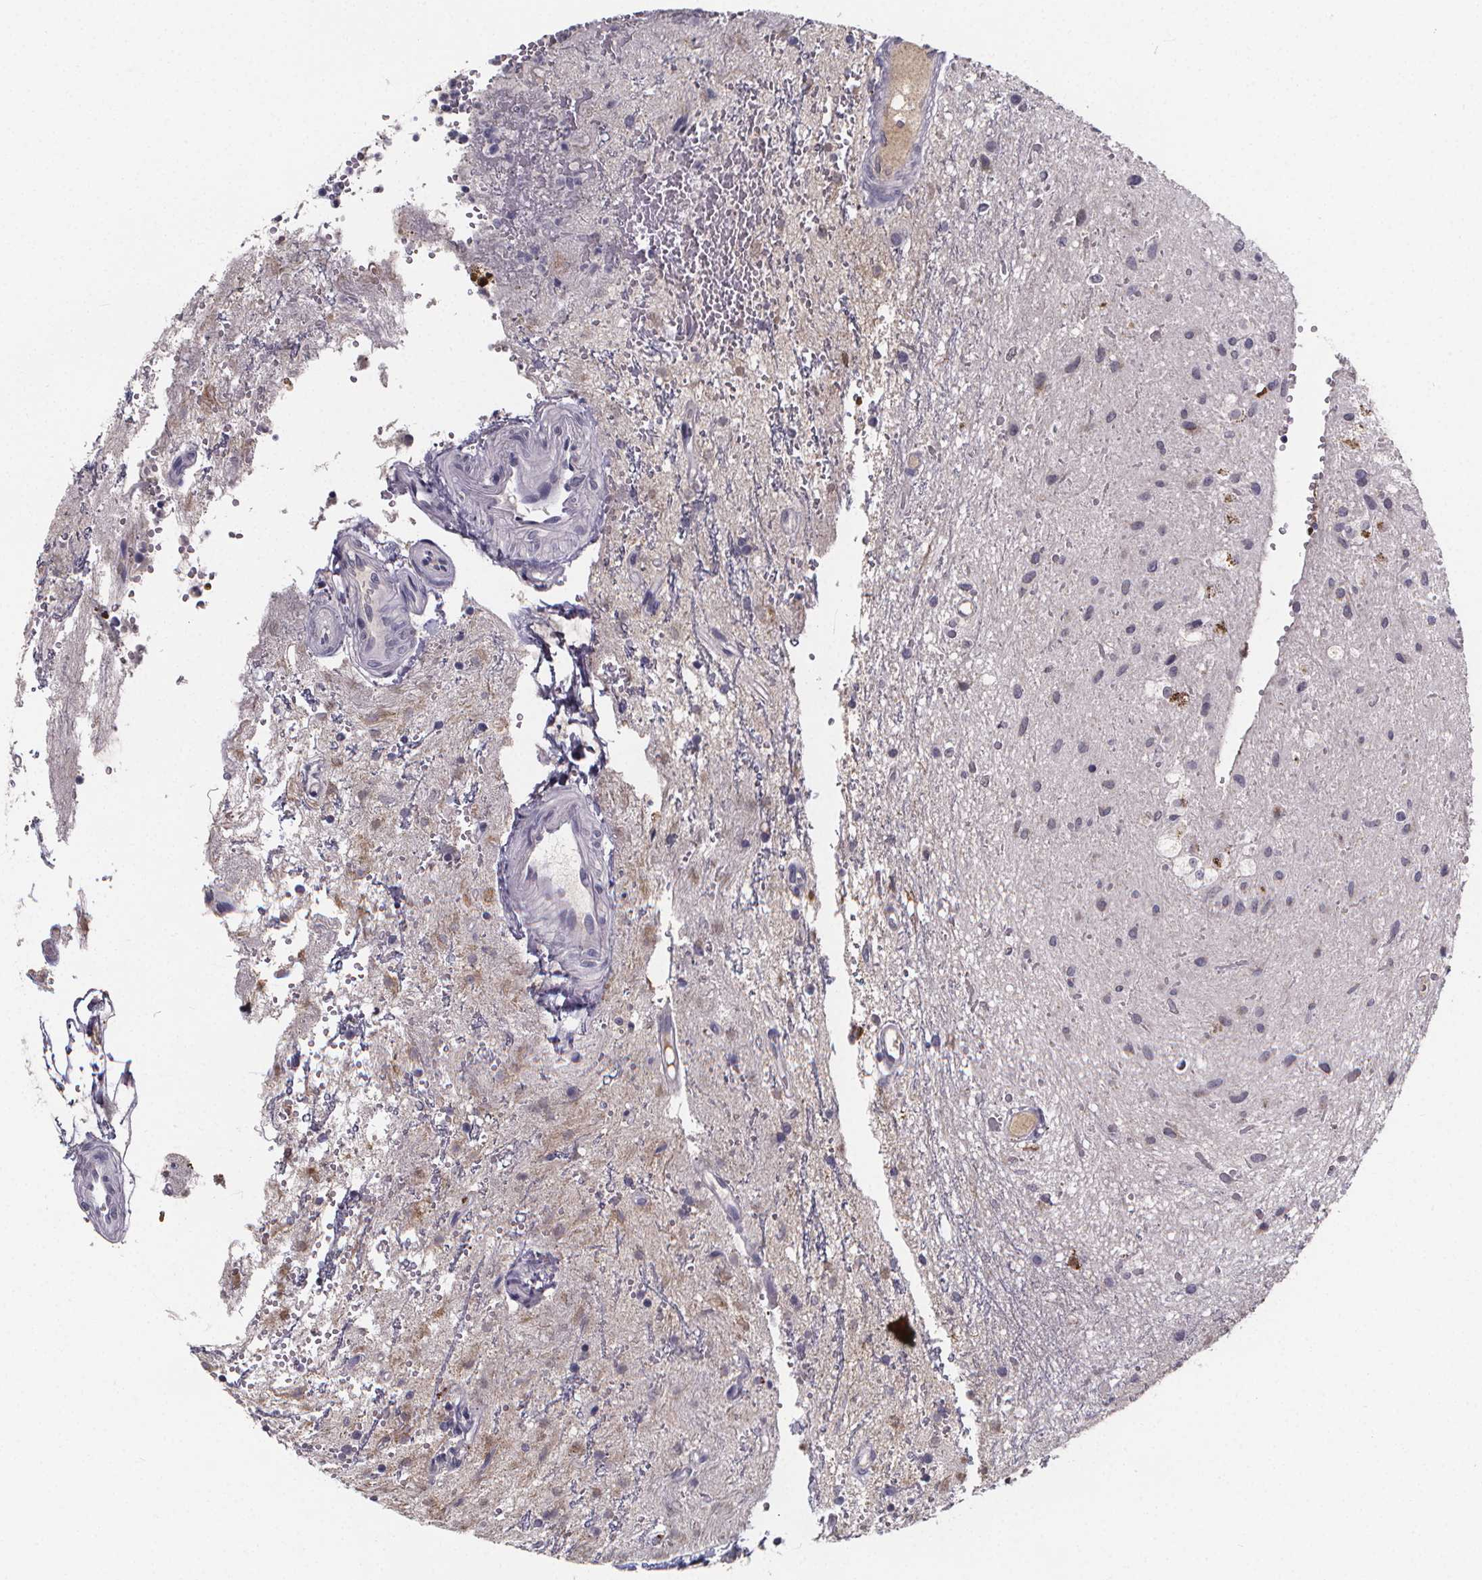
{"staining": {"intensity": "moderate", "quantity": "<25%", "location": "cytoplasmic/membranous,nuclear"}, "tissue": "glioma", "cell_type": "Tumor cells", "image_type": "cancer", "snomed": [{"axis": "morphology", "description": "Glioma, malignant, Low grade"}, {"axis": "topography", "description": "Cerebellum"}], "caption": "Glioma stained for a protein (brown) shows moderate cytoplasmic/membranous and nuclear positive staining in about <25% of tumor cells.", "gene": "AGT", "patient": {"sex": "female", "age": 14}}